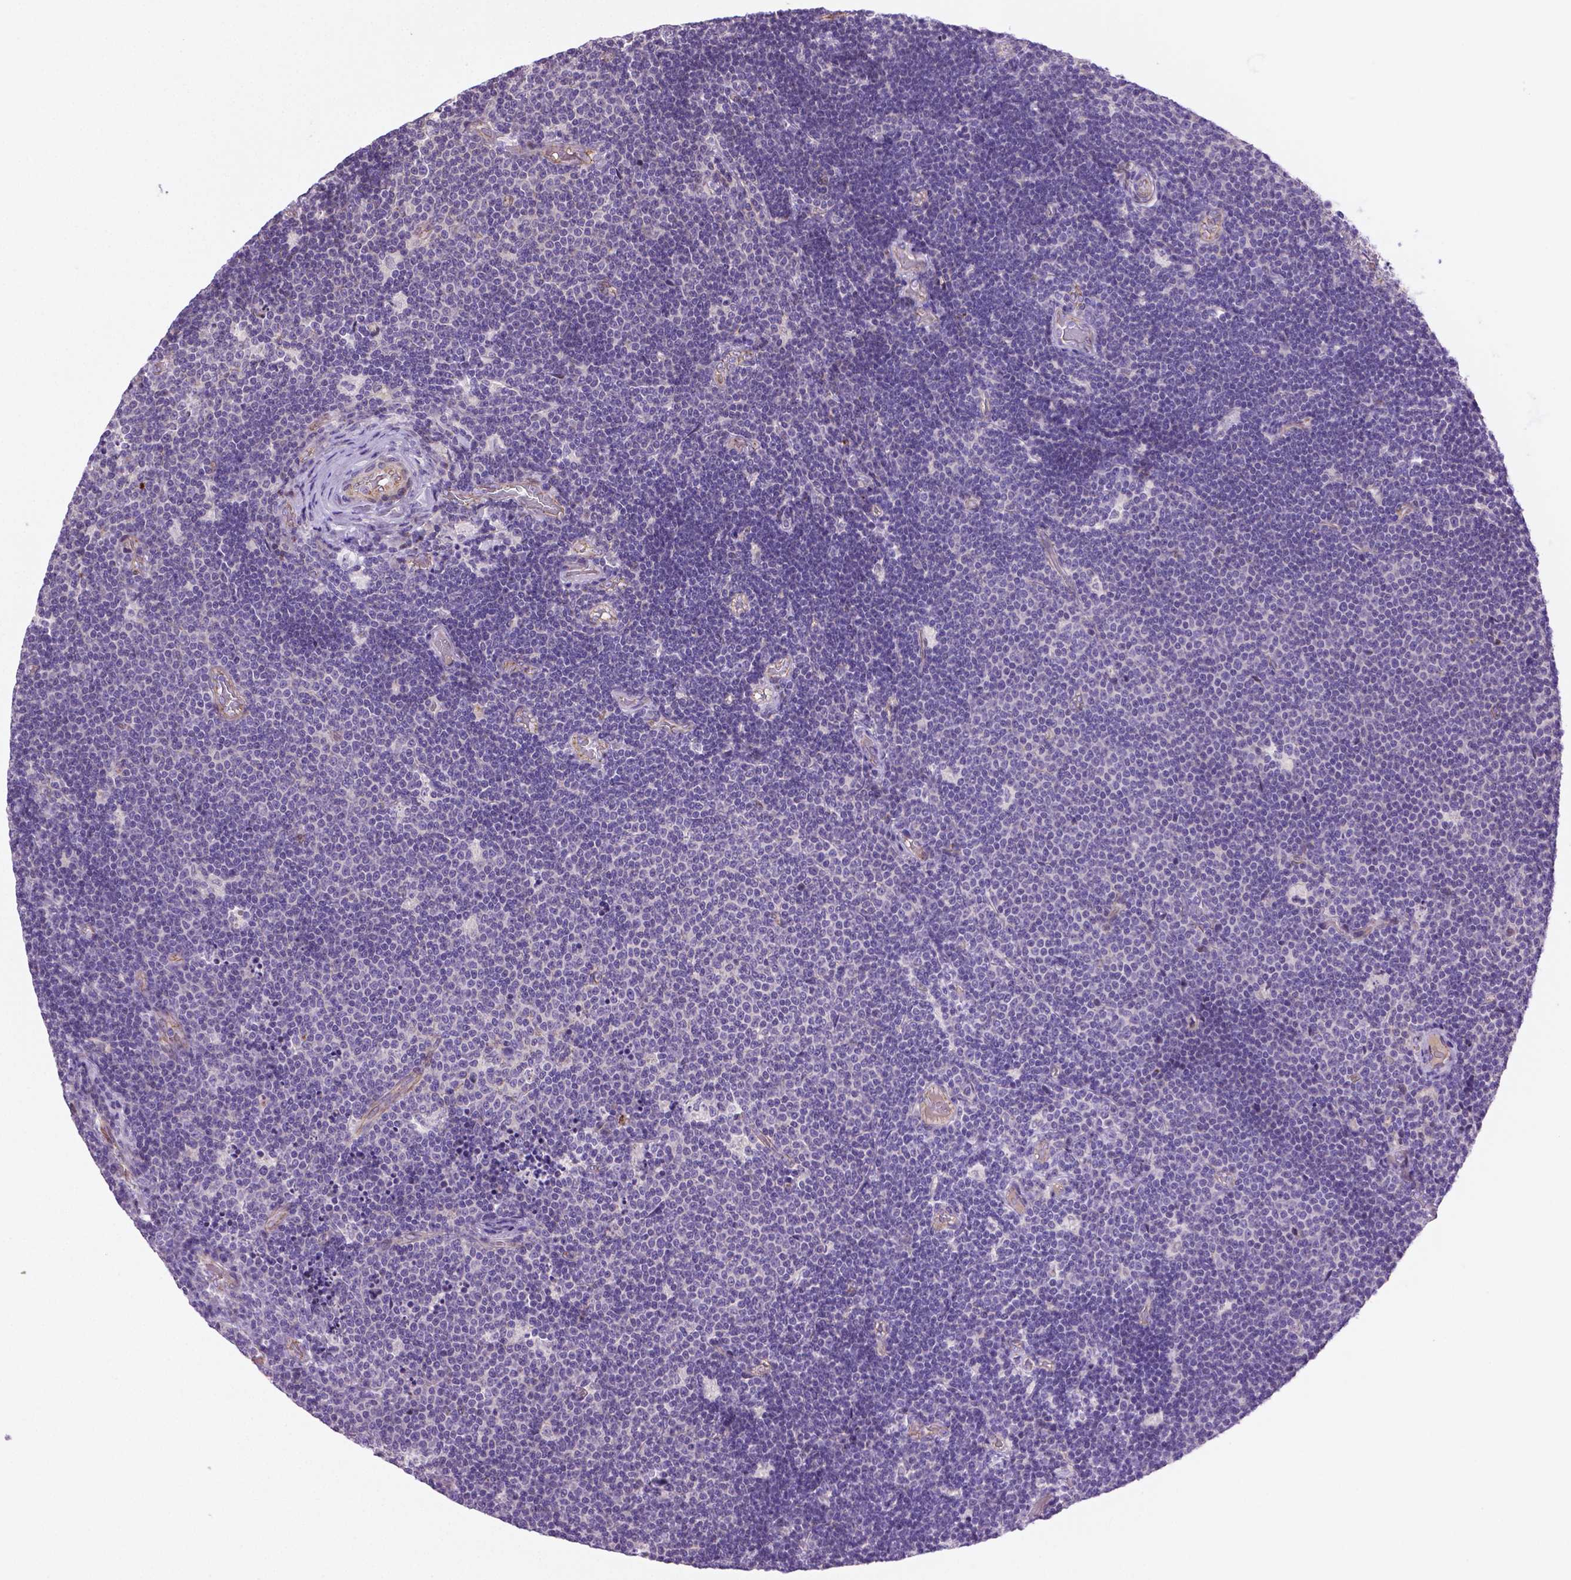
{"staining": {"intensity": "negative", "quantity": "none", "location": "none"}, "tissue": "lymphoma", "cell_type": "Tumor cells", "image_type": "cancer", "snomed": [{"axis": "morphology", "description": "Malignant lymphoma, non-Hodgkin's type, Low grade"}, {"axis": "topography", "description": "Brain"}], "caption": "Tumor cells are negative for protein expression in human lymphoma.", "gene": "CCER2", "patient": {"sex": "female", "age": 66}}